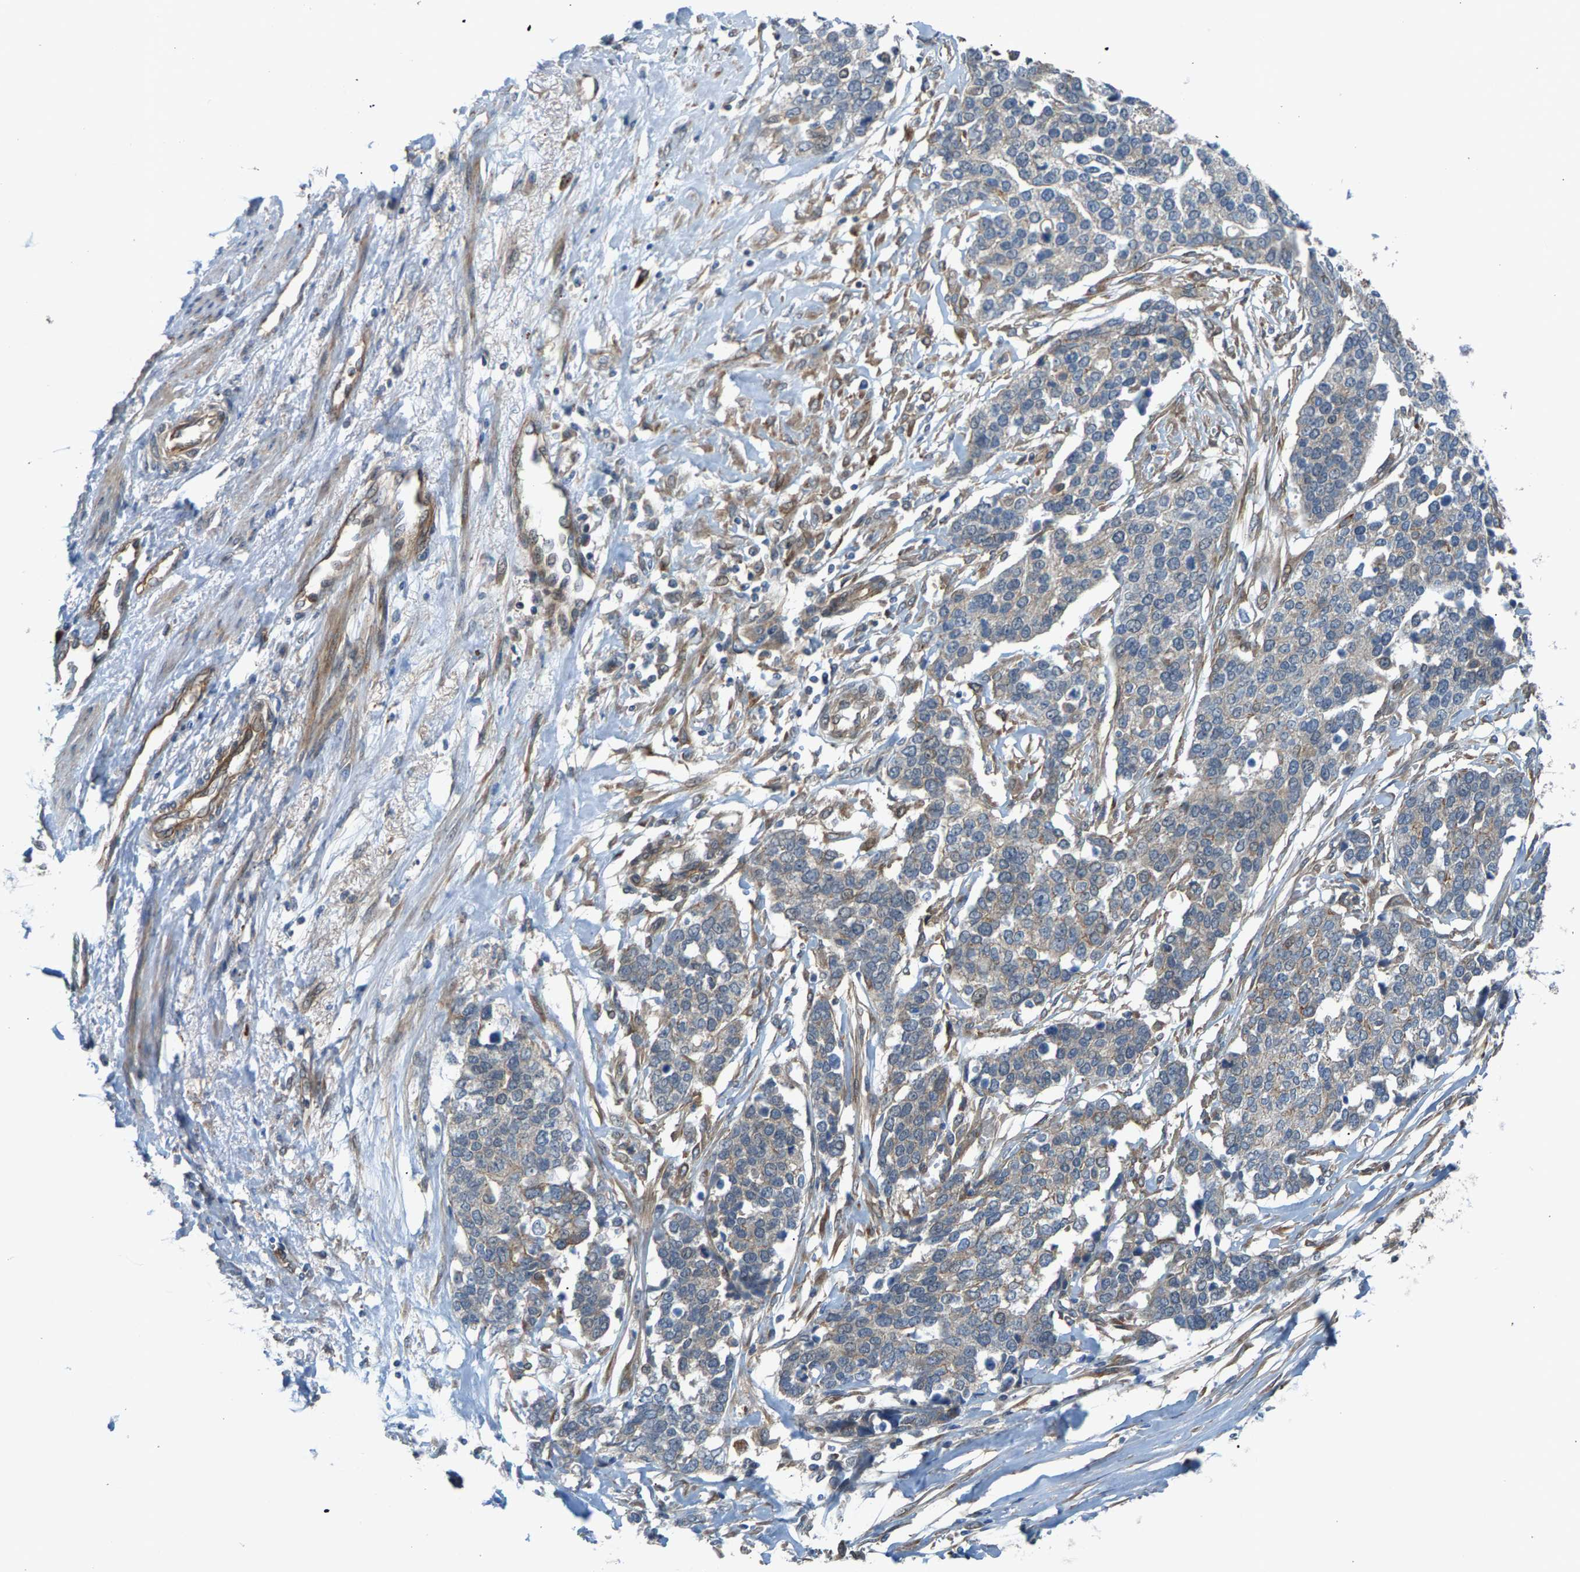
{"staining": {"intensity": "weak", "quantity": "25%-75%", "location": "cytoplasmic/membranous"}, "tissue": "ovarian cancer", "cell_type": "Tumor cells", "image_type": "cancer", "snomed": [{"axis": "morphology", "description": "Cystadenocarcinoma, serous, NOS"}, {"axis": "topography", "description": "Ovary"}], "caption": "A micrograph of human ovarian cancer stained for a protein reveals weak cytoplasmic/membranous brown staining in tumor cells. (brown staining indicates protein expression, while blue staining denotes nuclei).", "gene": "PDCL", "patient": {"sex": "female", "age": 44}}